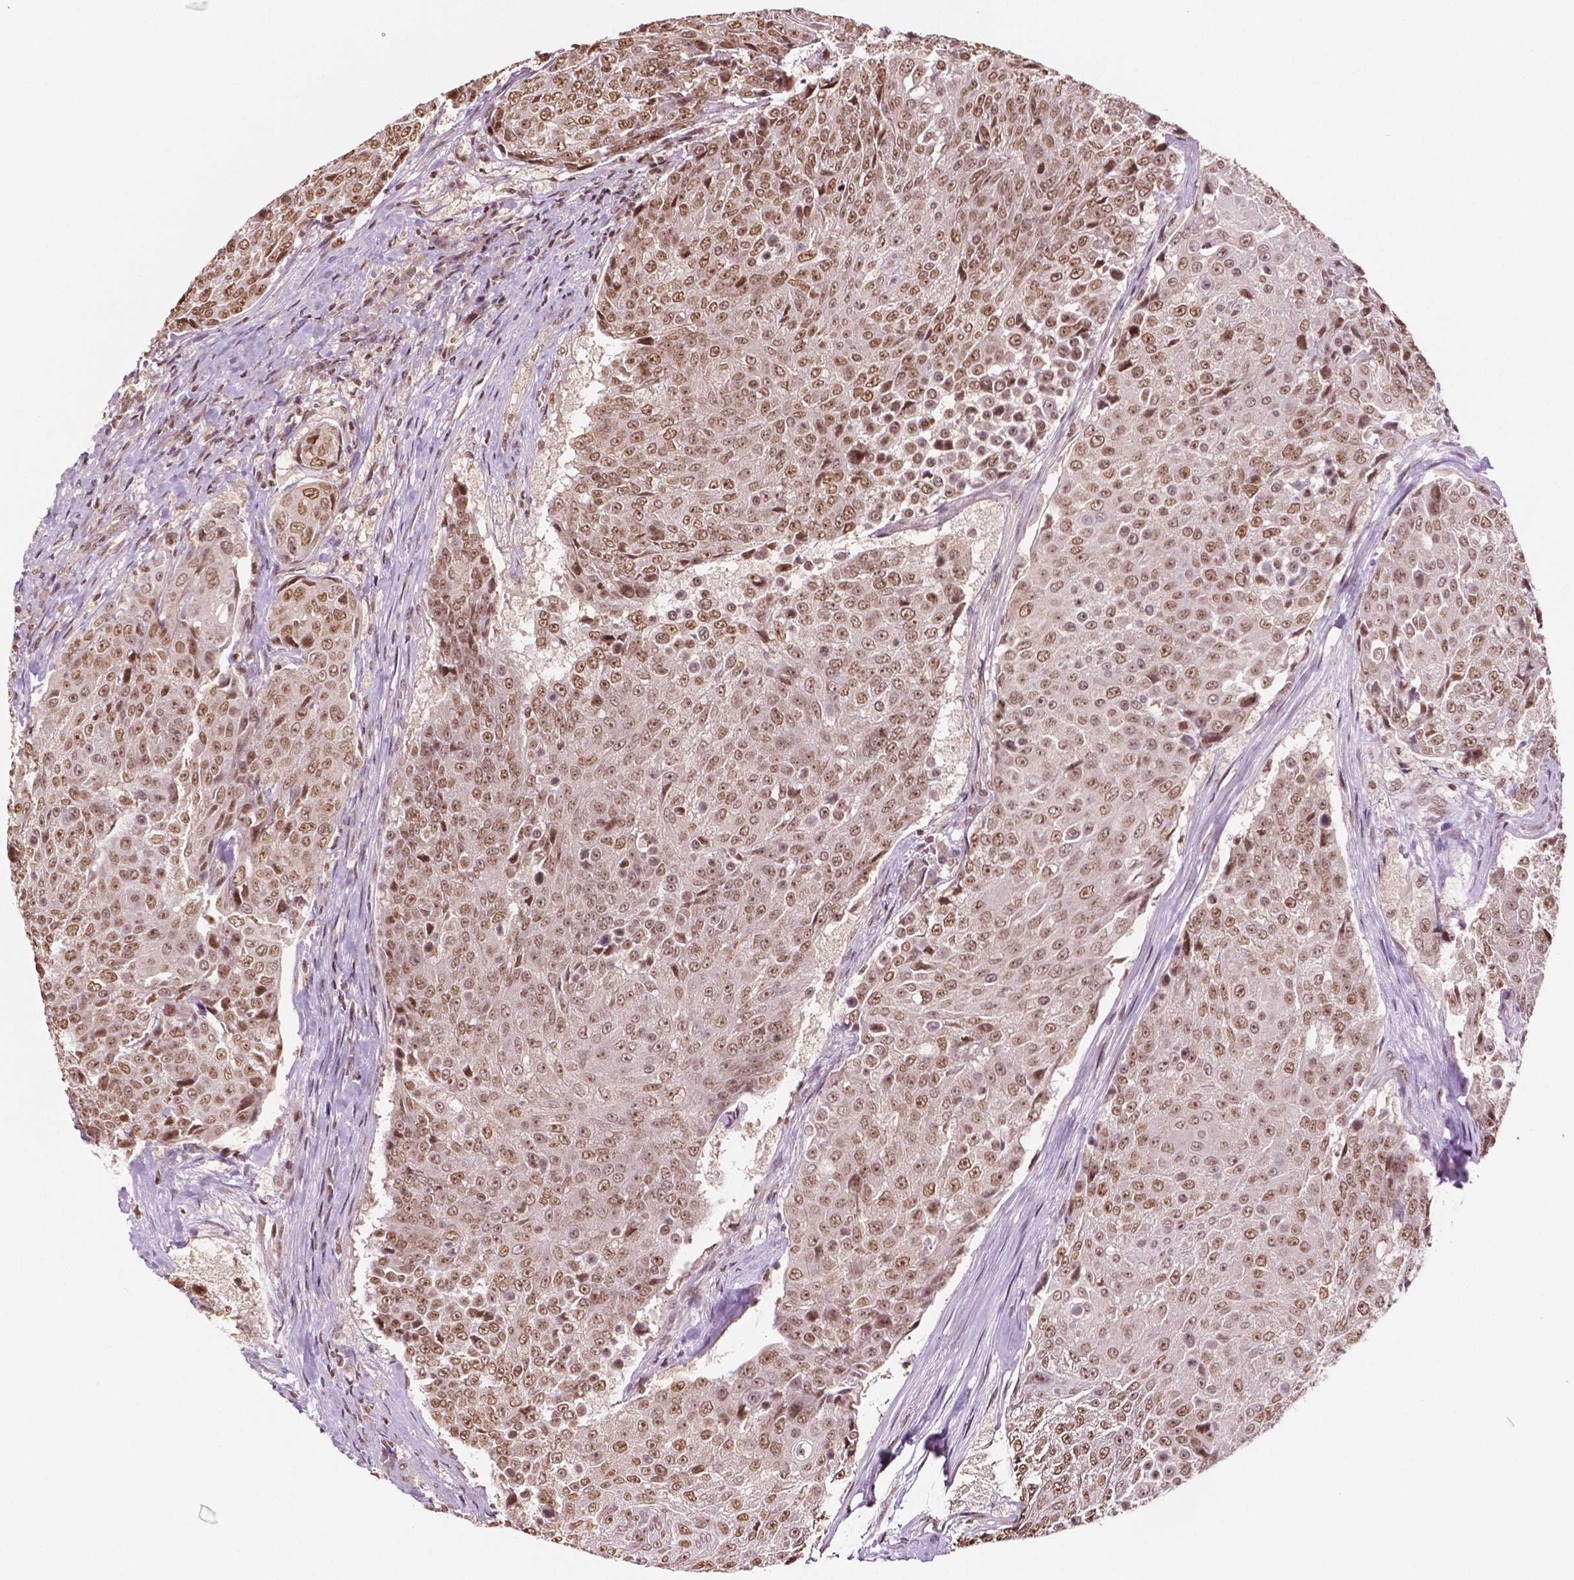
{"staining": {"intensity": "moderate", "quantity": ">75%", "location": "nuclear"}, "tissue": "urothelial cancer", "cell_type": "Tumor cells", "image_type": "cancer", "snomed": [{"axis": "morphology", "description": "Urothelial carcinoma, High grade"}, {"axis": "topography", "description": "Urinary bladder"}], "caption": "High-grade urothelial carcinoma stained with a protein marker reveals moderate staining in tumor cells.", "gene": "DEK", "patient": {"sex": "female", "age": 63}}